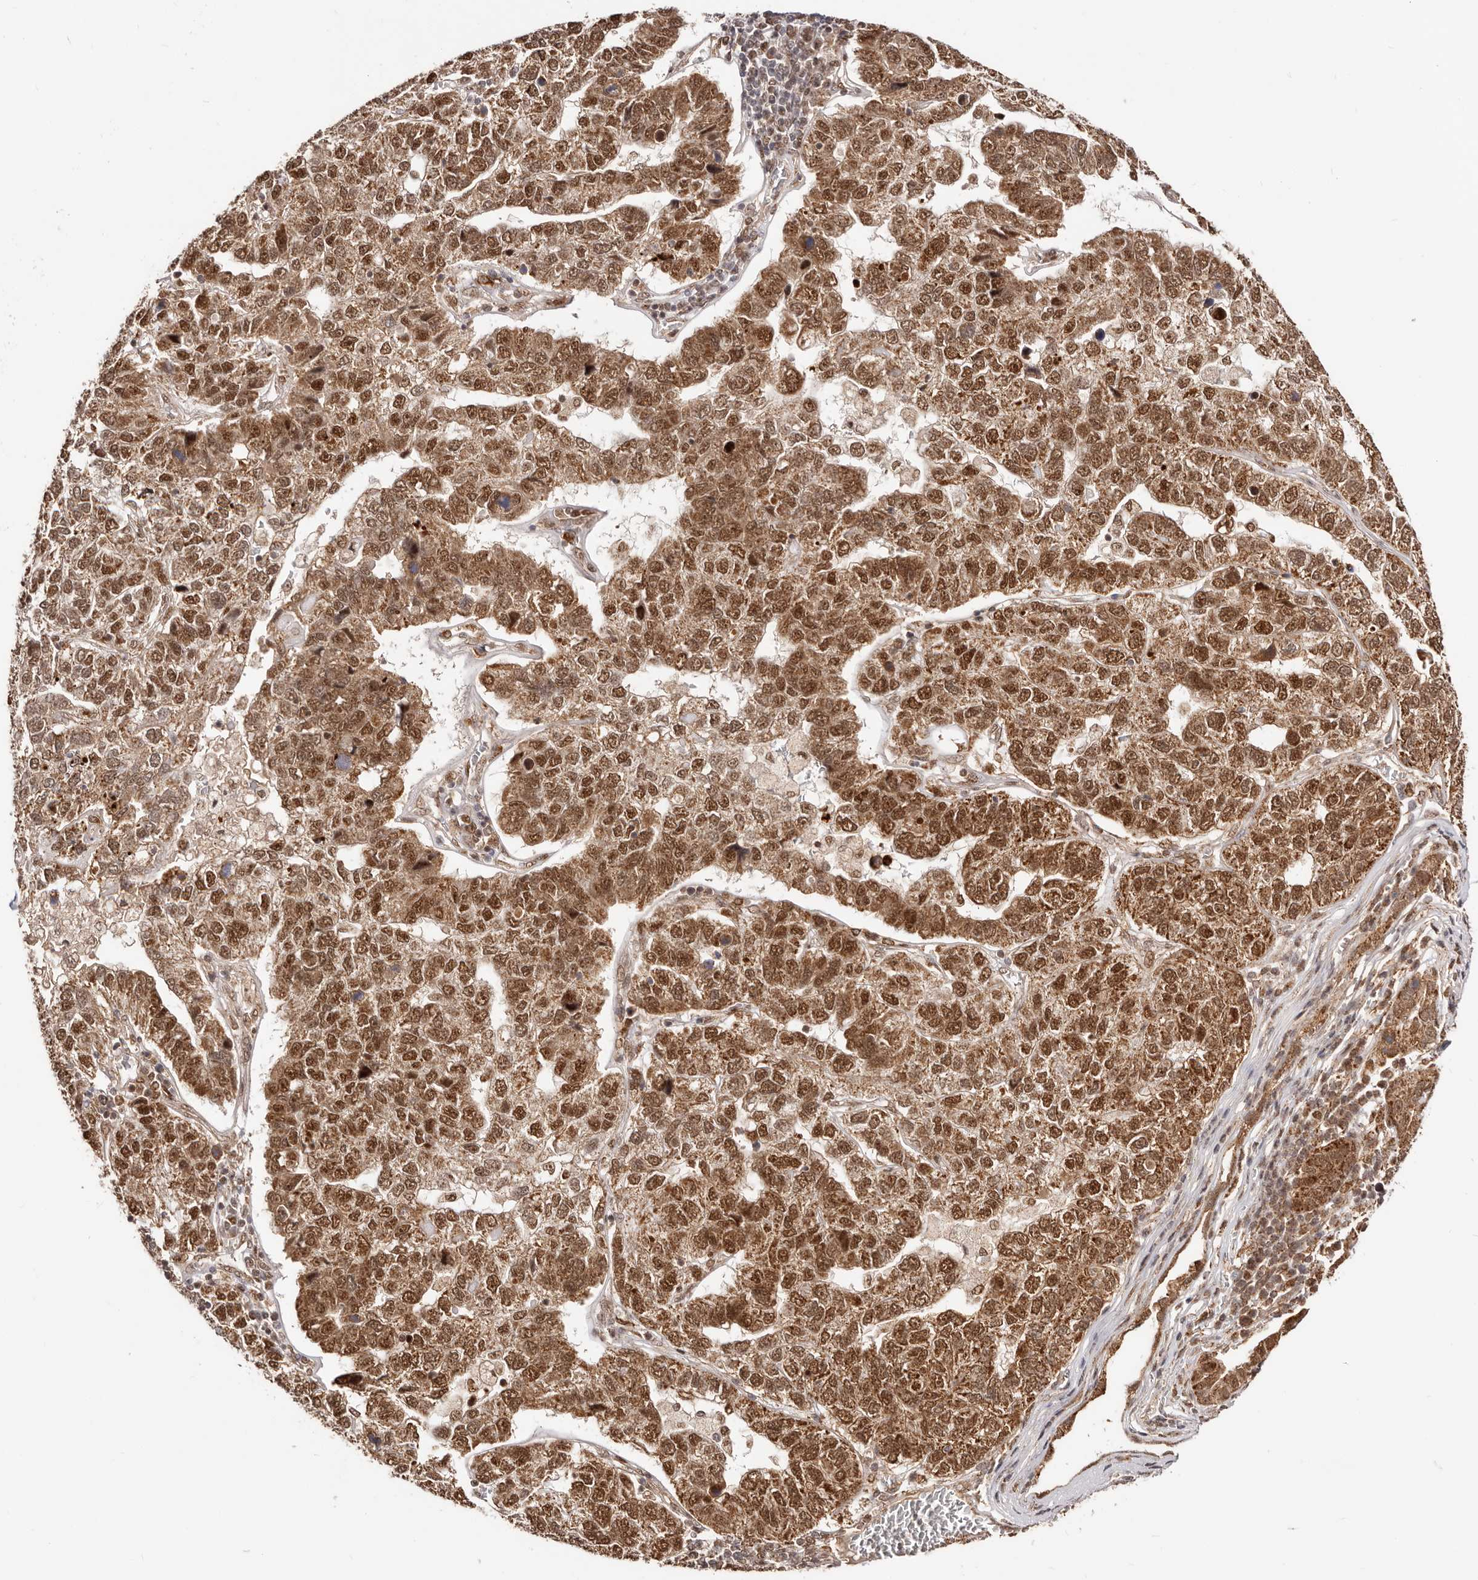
{"staining": {"intensity": "strong", "quantity": "25%-75%", "location": "cytoplasmic/membranous,nuclear"}, "tissue": "pancreatic cancer", "cell_type": "Tumor cells", "image_type": "cancer", "snomed": [{"axis": "morphology", "description": "Adenocarcinoma, NOS"}, {"axis": "topography", "description": "Pancreas"}], "caption": "Immunohistochemical staining of human pancreatic cancer (adenocarcinoma) reveals high levels of strong cytoplasmic/membranous and nuclear staining in about 25%-75% of tumor cells.", "gene": "SEC14L1", "patient": {"sex": "female", "age": 61}}